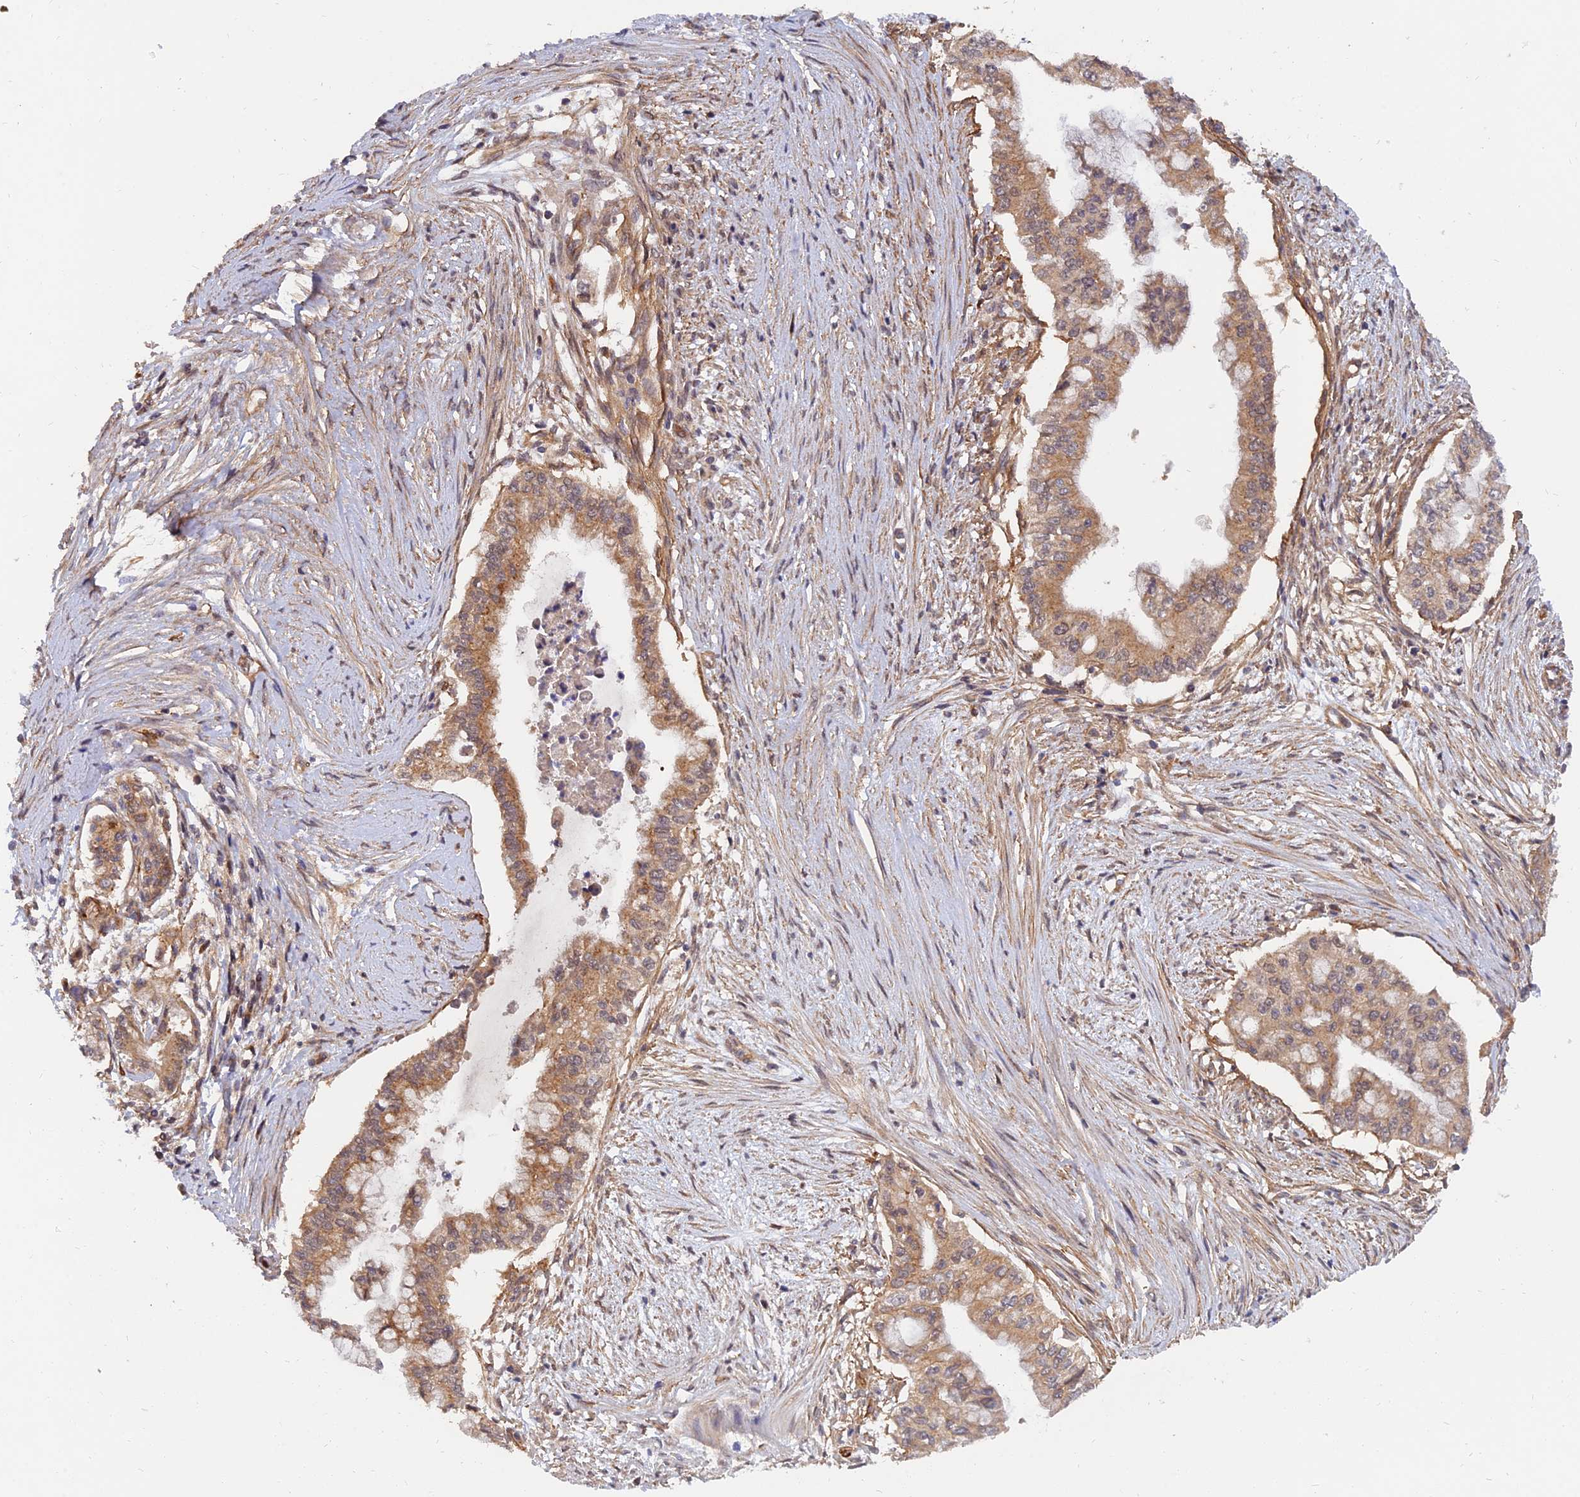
{"staining": {"intensity": "moderate", "quantity": ">75%", "location": "cytoplasmic/membranous"}, "tissue": "pancreatic cancer", "cell_type": "Tumor cells", "image_type": "cancer", "snomed": [{"axis": "morphology", "description": "Adenocarcinoma, NOS"}, {"axis": "topography", "description": "Pancreas"}], "caption": "This micrograph reveals immunohistochemistry staining of human pancreatic cancer, with medium moderate cytoplasmic/membranous expression in approximately >75% of tumor cells.", "gene": "WDR41", "patient": {"sex": "male", "age": 46}}